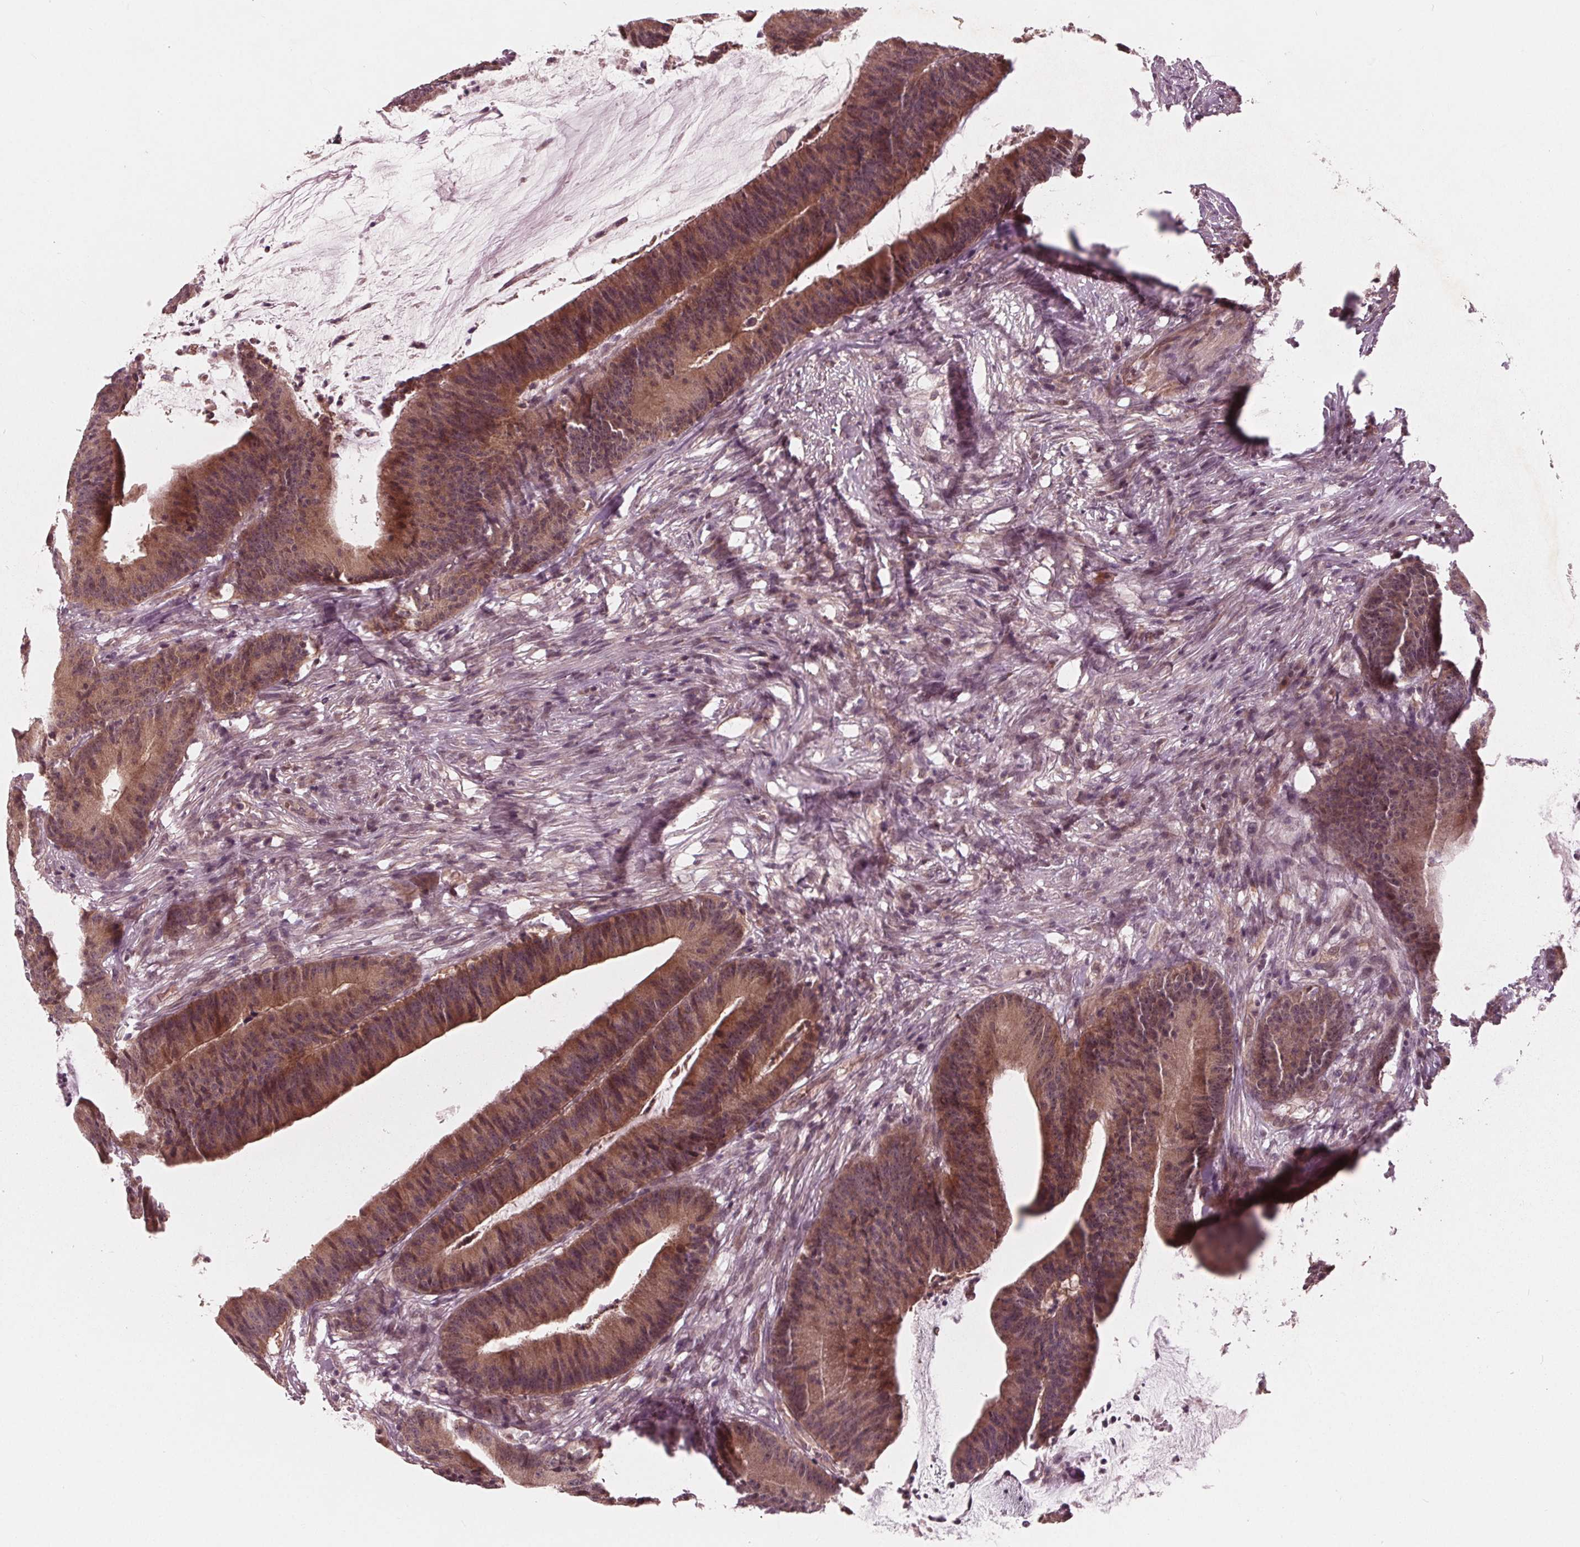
{"staining": {"intensity": "moderate", "quantity": ">75%", "location": "cytoplasmic/membranous"}, "tissue": "colorectal cancer", "cell_type": "Tumor cells", "image_type": "cancer", "snomed": [{"axis": "morphology", "description": "Adenocarcinoma, NOS"}, {"axis": "topography", "description": "Colon"}], "caption": "Colorectal cancer tissue displays moderate cytoplasmic/membranous positivity in about >75% of tumor cells, visualized by immunohistochemistry.", "gene": "UBALD1", "patient": {"sex": "female", "age": 78}}